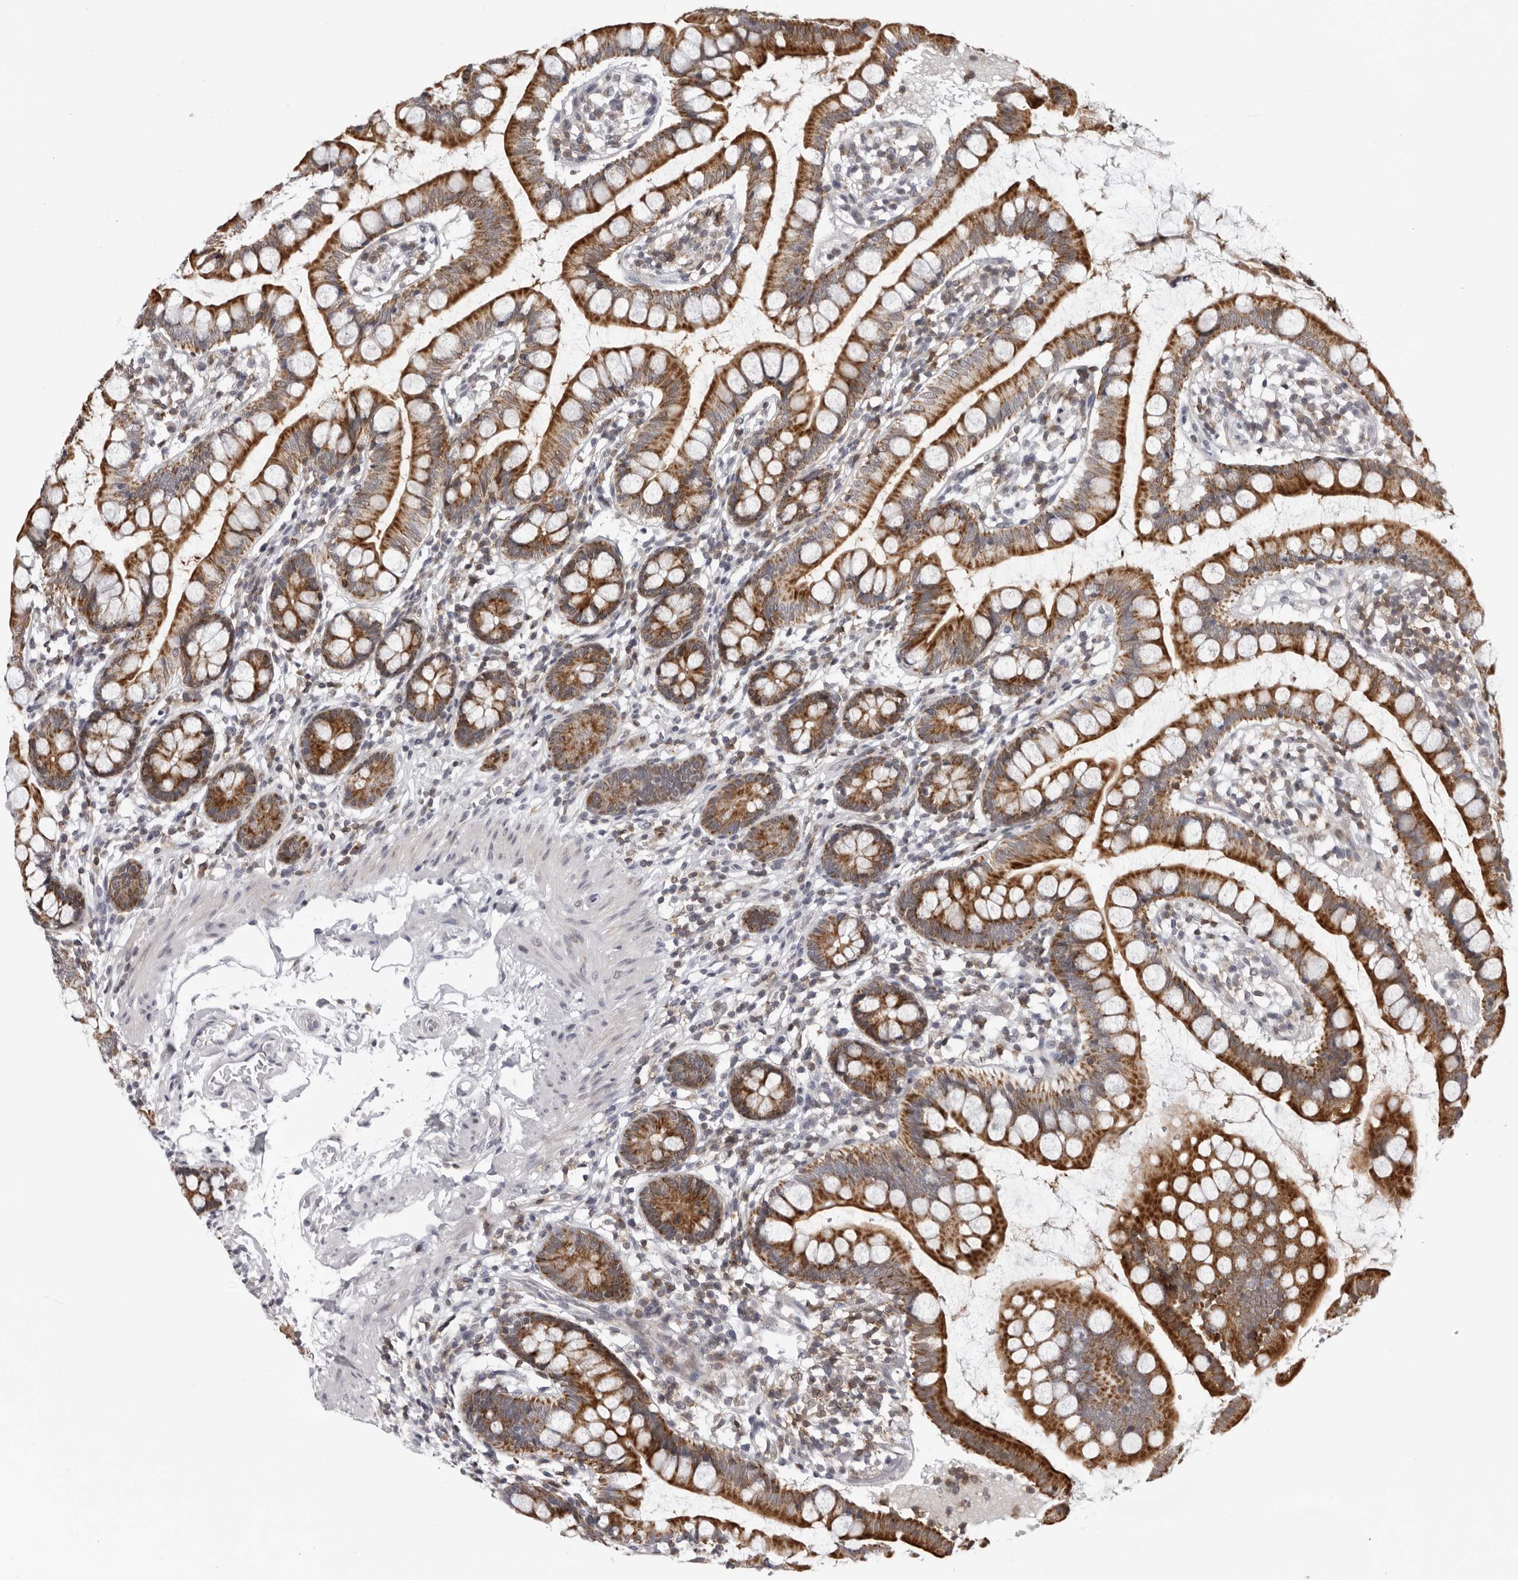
{"staining": {"intensity": "strong", "quantity": ">75%", "location": "cytoplasmic/membranous"}, "tissue": "small intestine", "cell_type": "Glandular cells", "image_type": "normal", "snomed": [{"axis": "morphology", "description": "Normal tissue, NOS"}, {"axis": "topography", "description": "Small intestine"}], "caption": "A brown stain shows strong cytoplasmic/membranous staining of a protein in glandular cells of normal human small intestine.", "gene": "CPT2", "patient": {"sex": "female", "age": 84}}